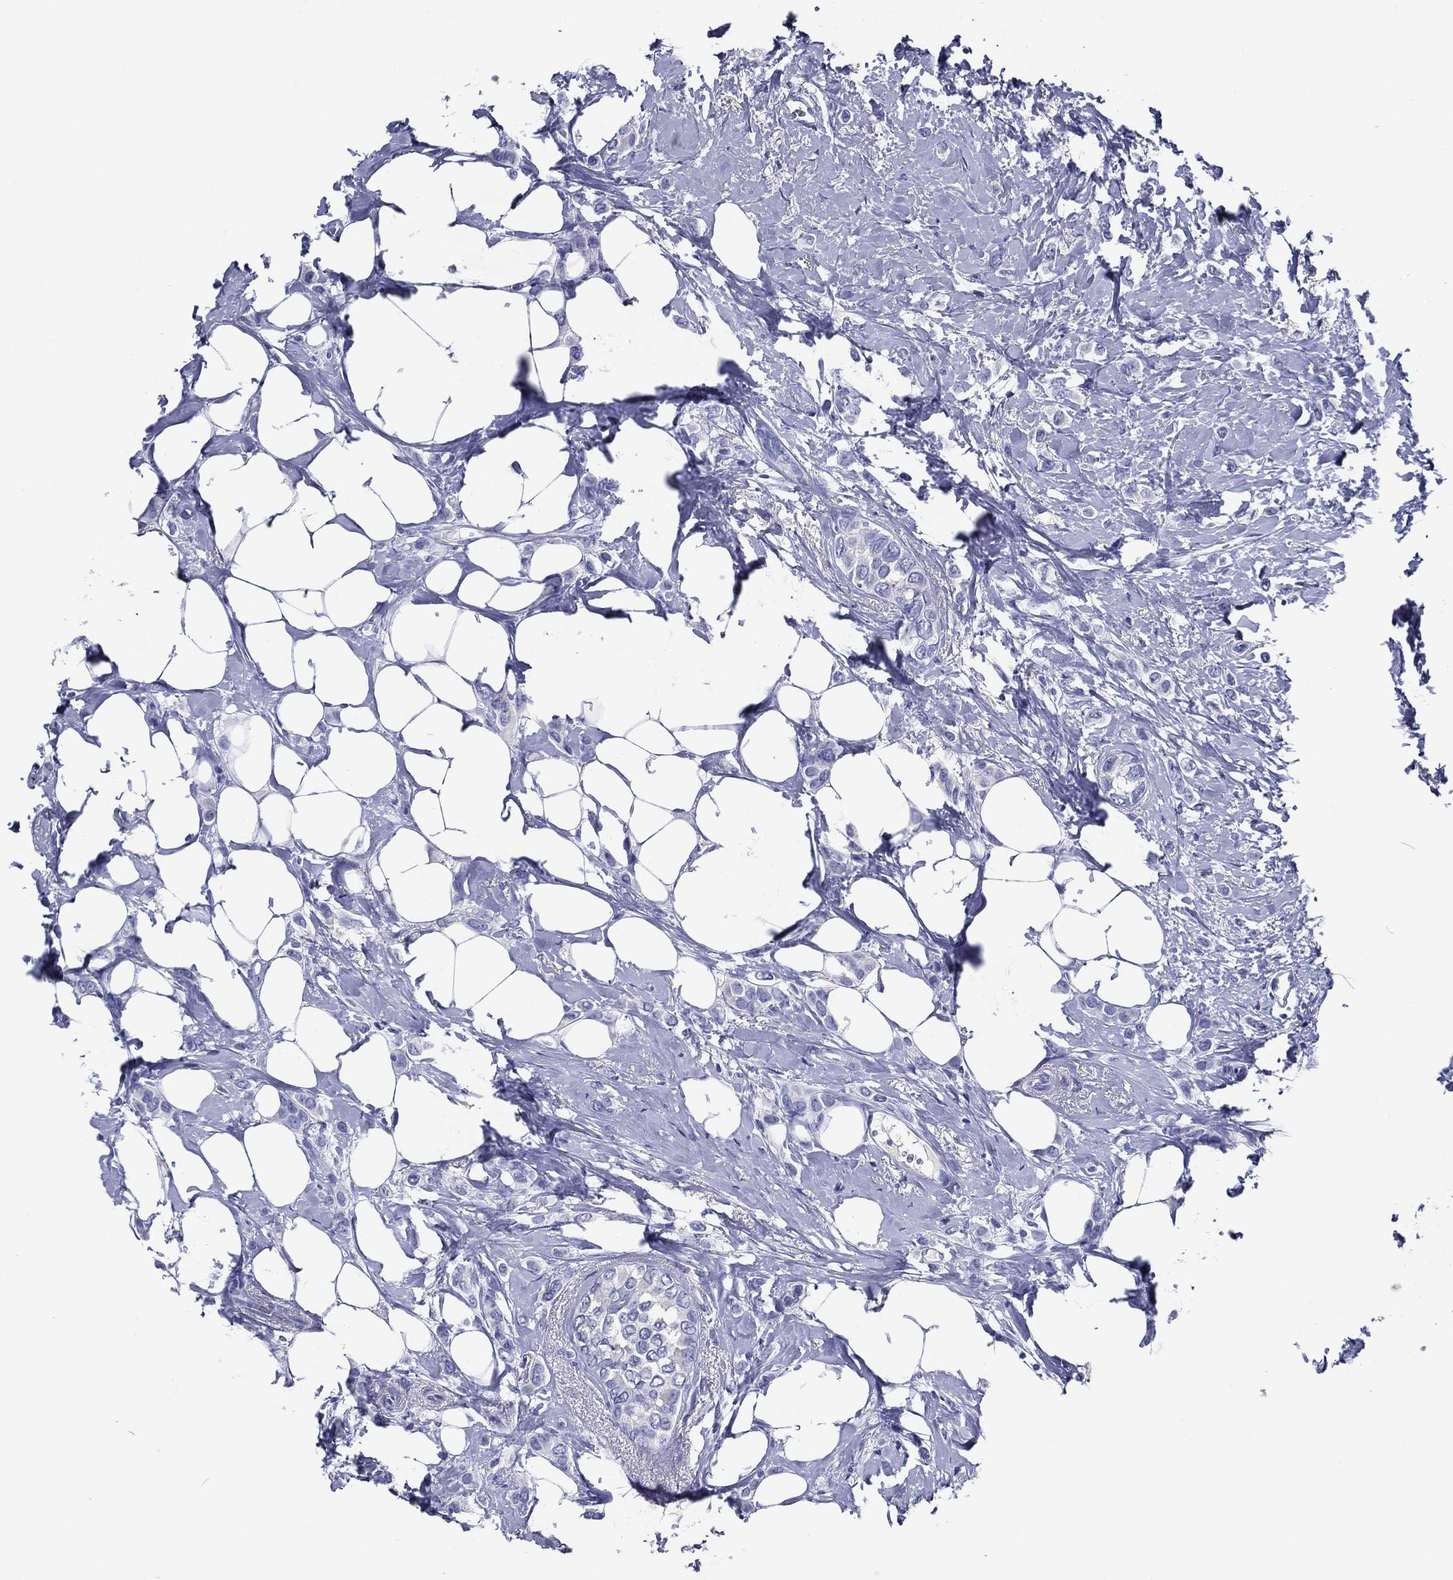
{"staining": {"intensity": "negative", "quantity": "none", "location": "none"}, "tissue": "breast cancer", "cell_type": "Tumor cells", "image_type": "cancer", "snomed": [{"axis": "morphology", "description": "Lobular carcinoma"}, {"axis": "topography", "description": "Breast"}], "caption": "This is an IHC micrograph of human breast lobular carcinoma. There is no positivity in tumor cells.", "gene": "ACE2", "patient": {"sex": "female", "age": 66}}